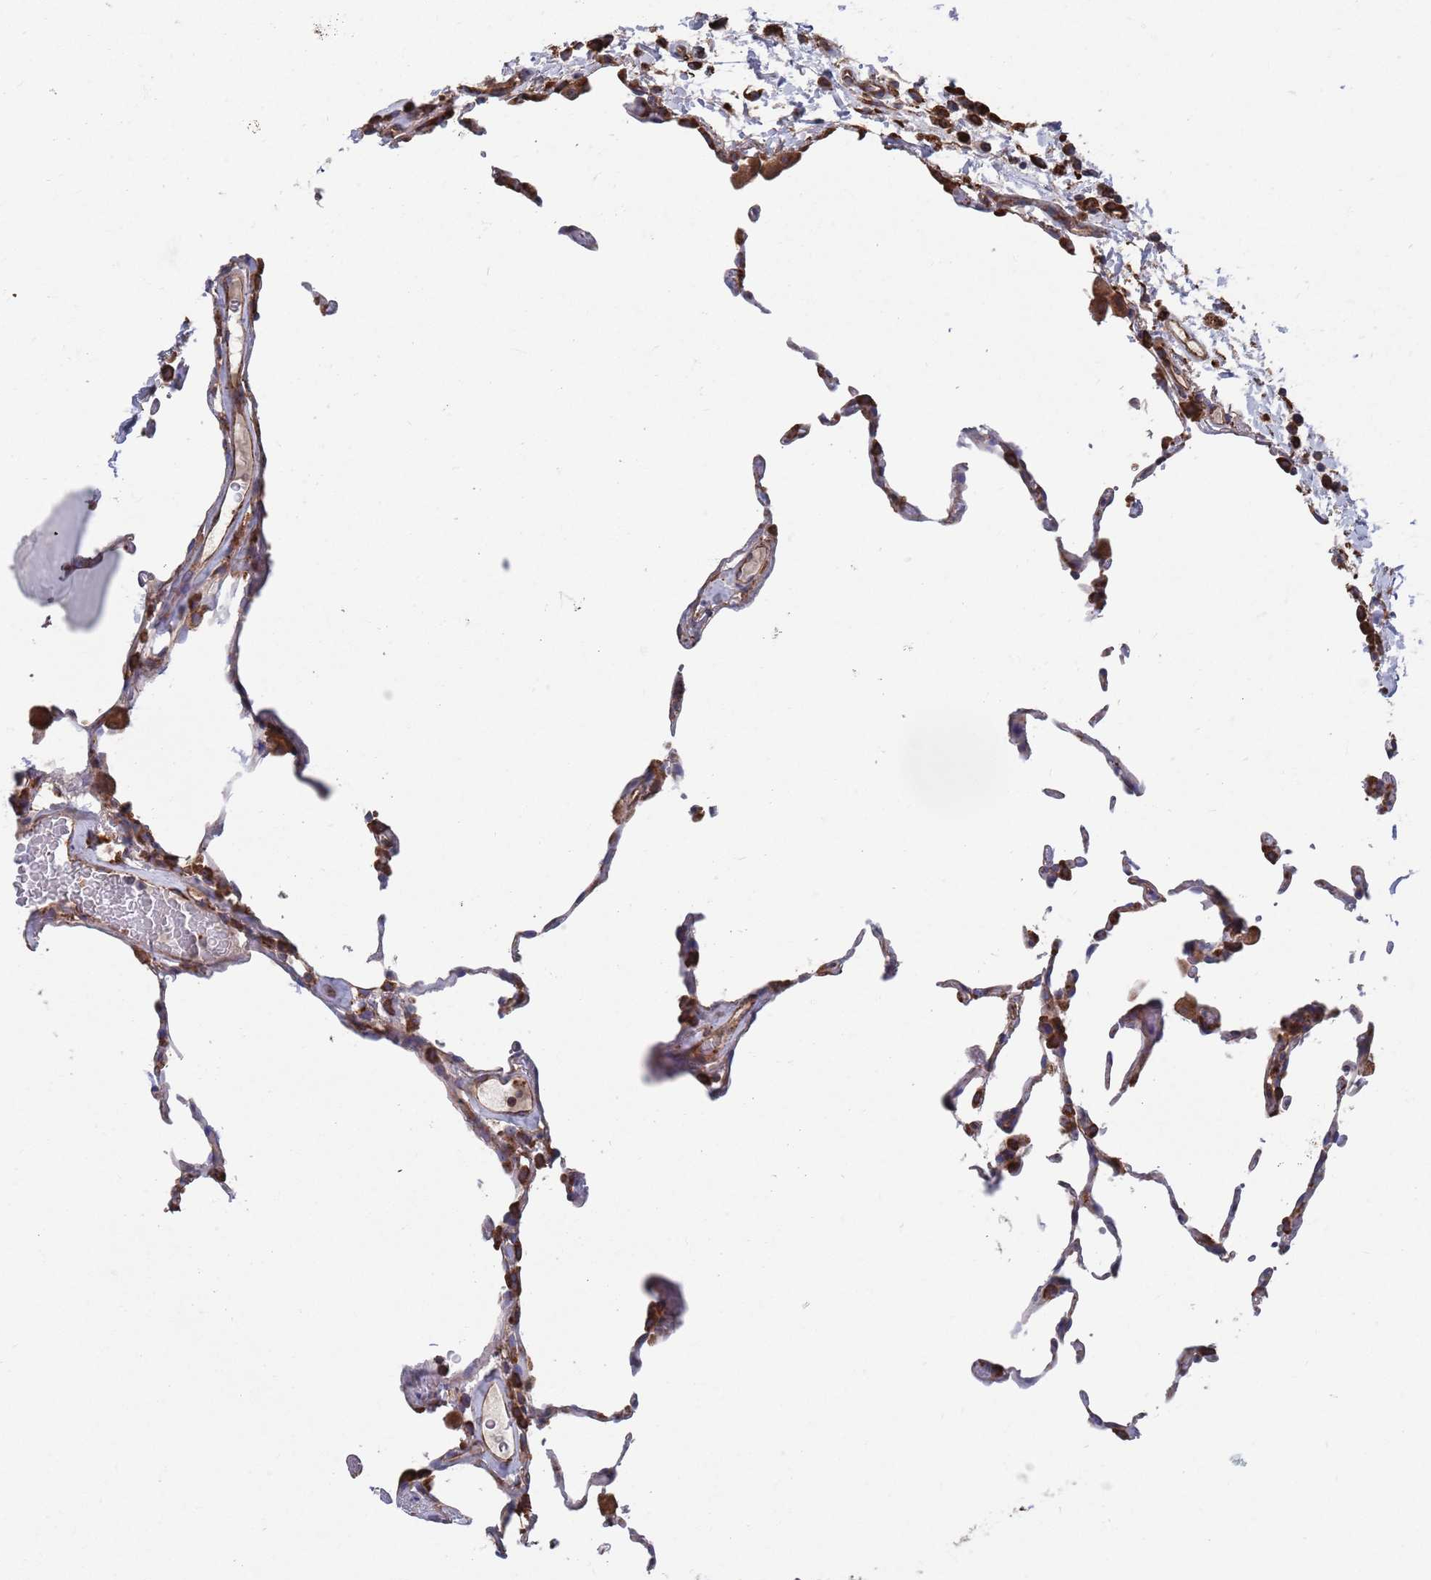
{"staining": {"intensity": "strong", "quantity": "25%-75%", "location": "cytoplasmic/membranous"}, "tissue": "lung", "cell_type": "Alveolar cells", "image_type": "normal", "snomed": [{"axis": "morphology", "description": "Normal tissue, NOS"}, {"axis": "topography", "description": "Lung"}], "caption": "High-magnification brightfield microscopy of benign lung stained with DAB (brown) and counterstained with hematoxylin (blue). alveolar cells exhibit strong cytoplasmic/membranous expression is appreciated in approximately25%-75% of cells. (Stains: DAB (3,3'-diaminobenzidine) in brown, nuclei in blue, Microscopy: brightfield microscopy at high magnification).", "gene": "GID8", "patient": {"sex": "female", "age": 57}}